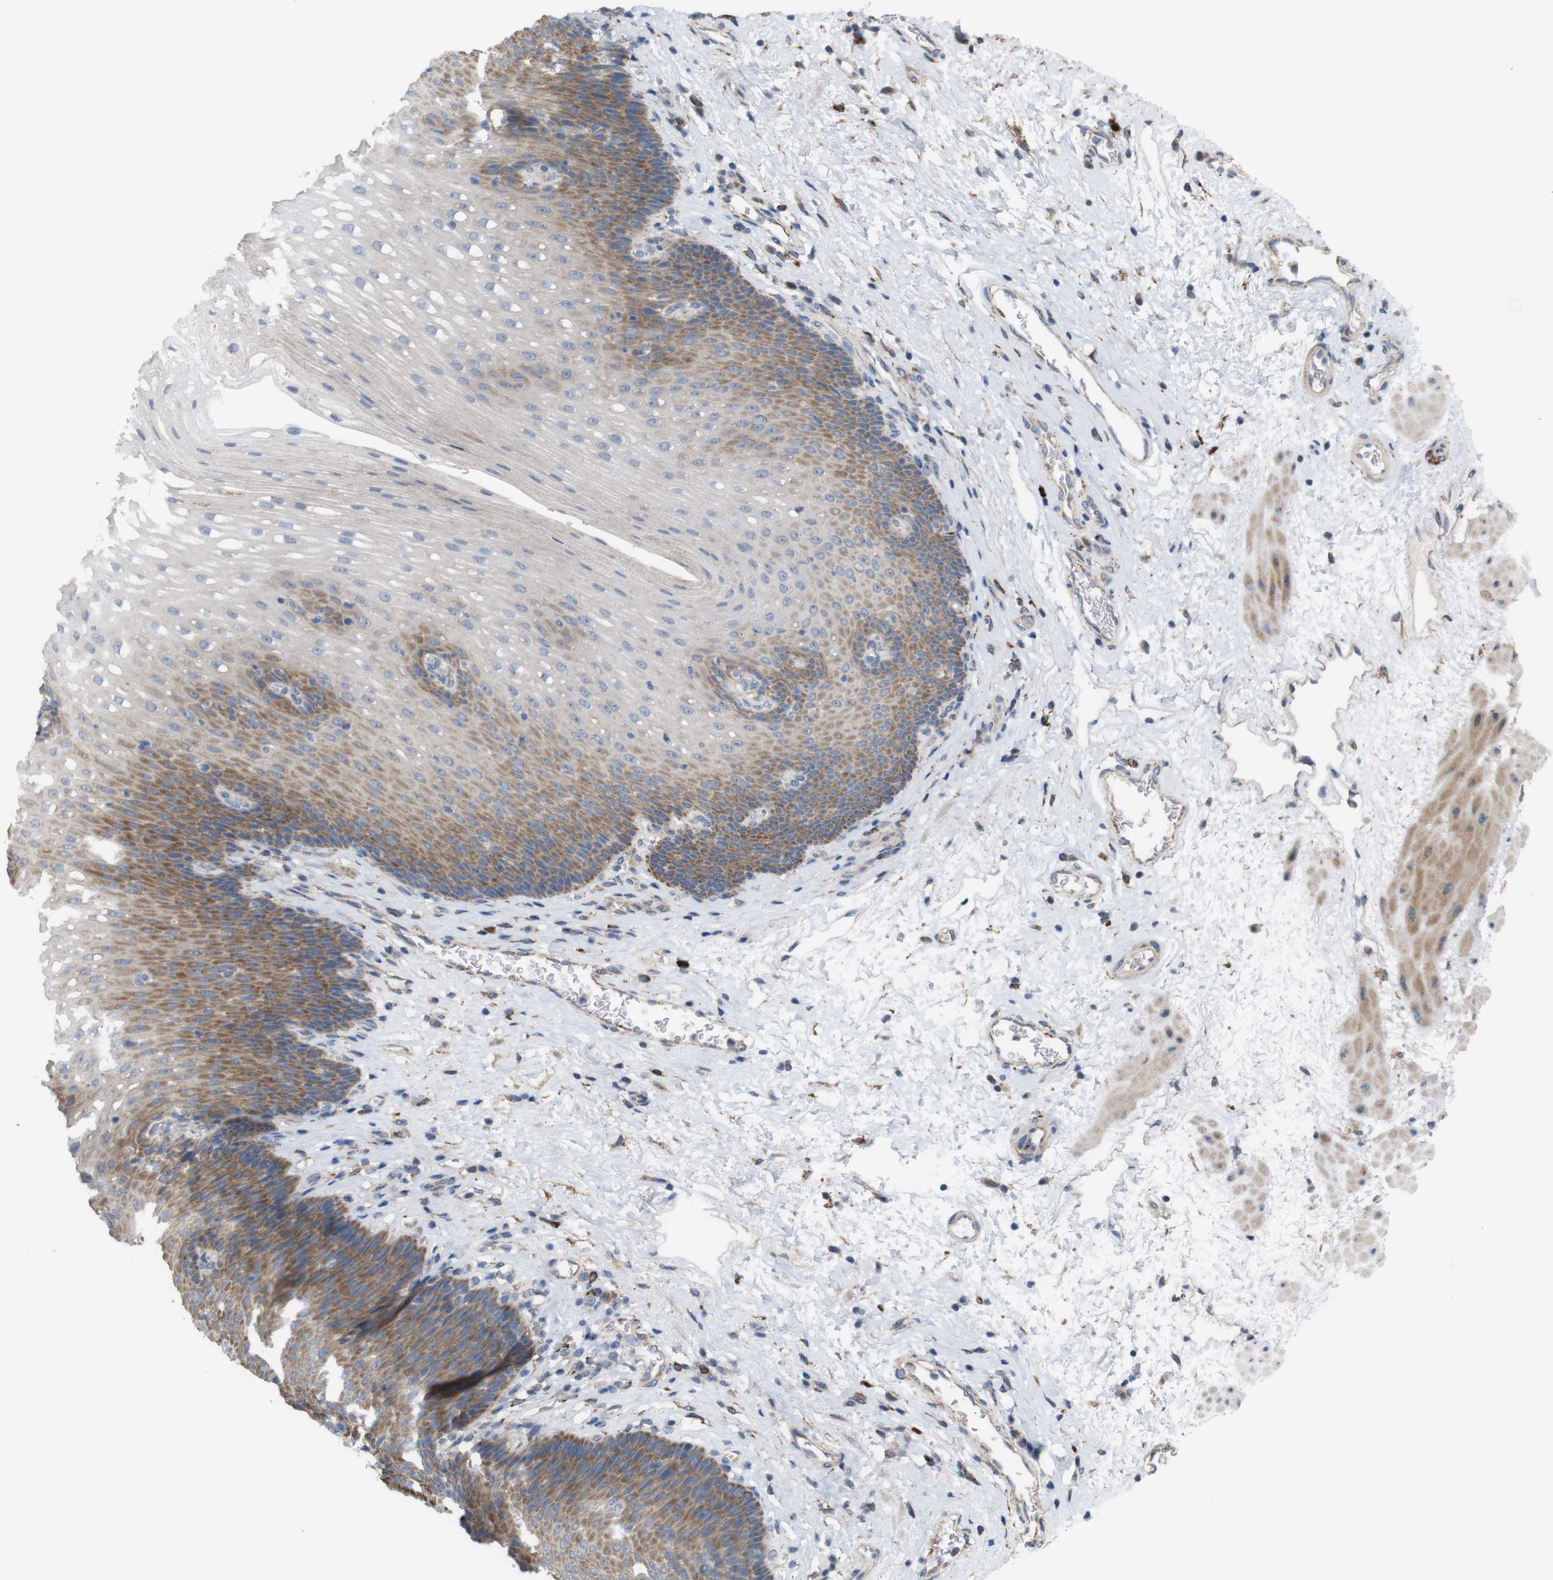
{"staining": {"intensity": "moderate", "quantity": "25%-75%", "location": "cytoplasmic/membranous"}, "tissue": "esophagus", "cell_type": "Squamous epithelial cells", "image_type": "normal", "snomed": [{"axis": "morphology", "description": "Normal tissue, NOS"}, {"axis": "topography", "description": "Esophagus"}], "caption": "A high-resolution photomicrograph shows immunohistochemistry (IHC) staining of unremarkable esophagus, which demonstrates moderate cytoplasmic/membranous positivity in about 25%-75% of squamous epithelial cells.", "gene": "PTPRR", "patient": {"sex": "male", "age": 48}}